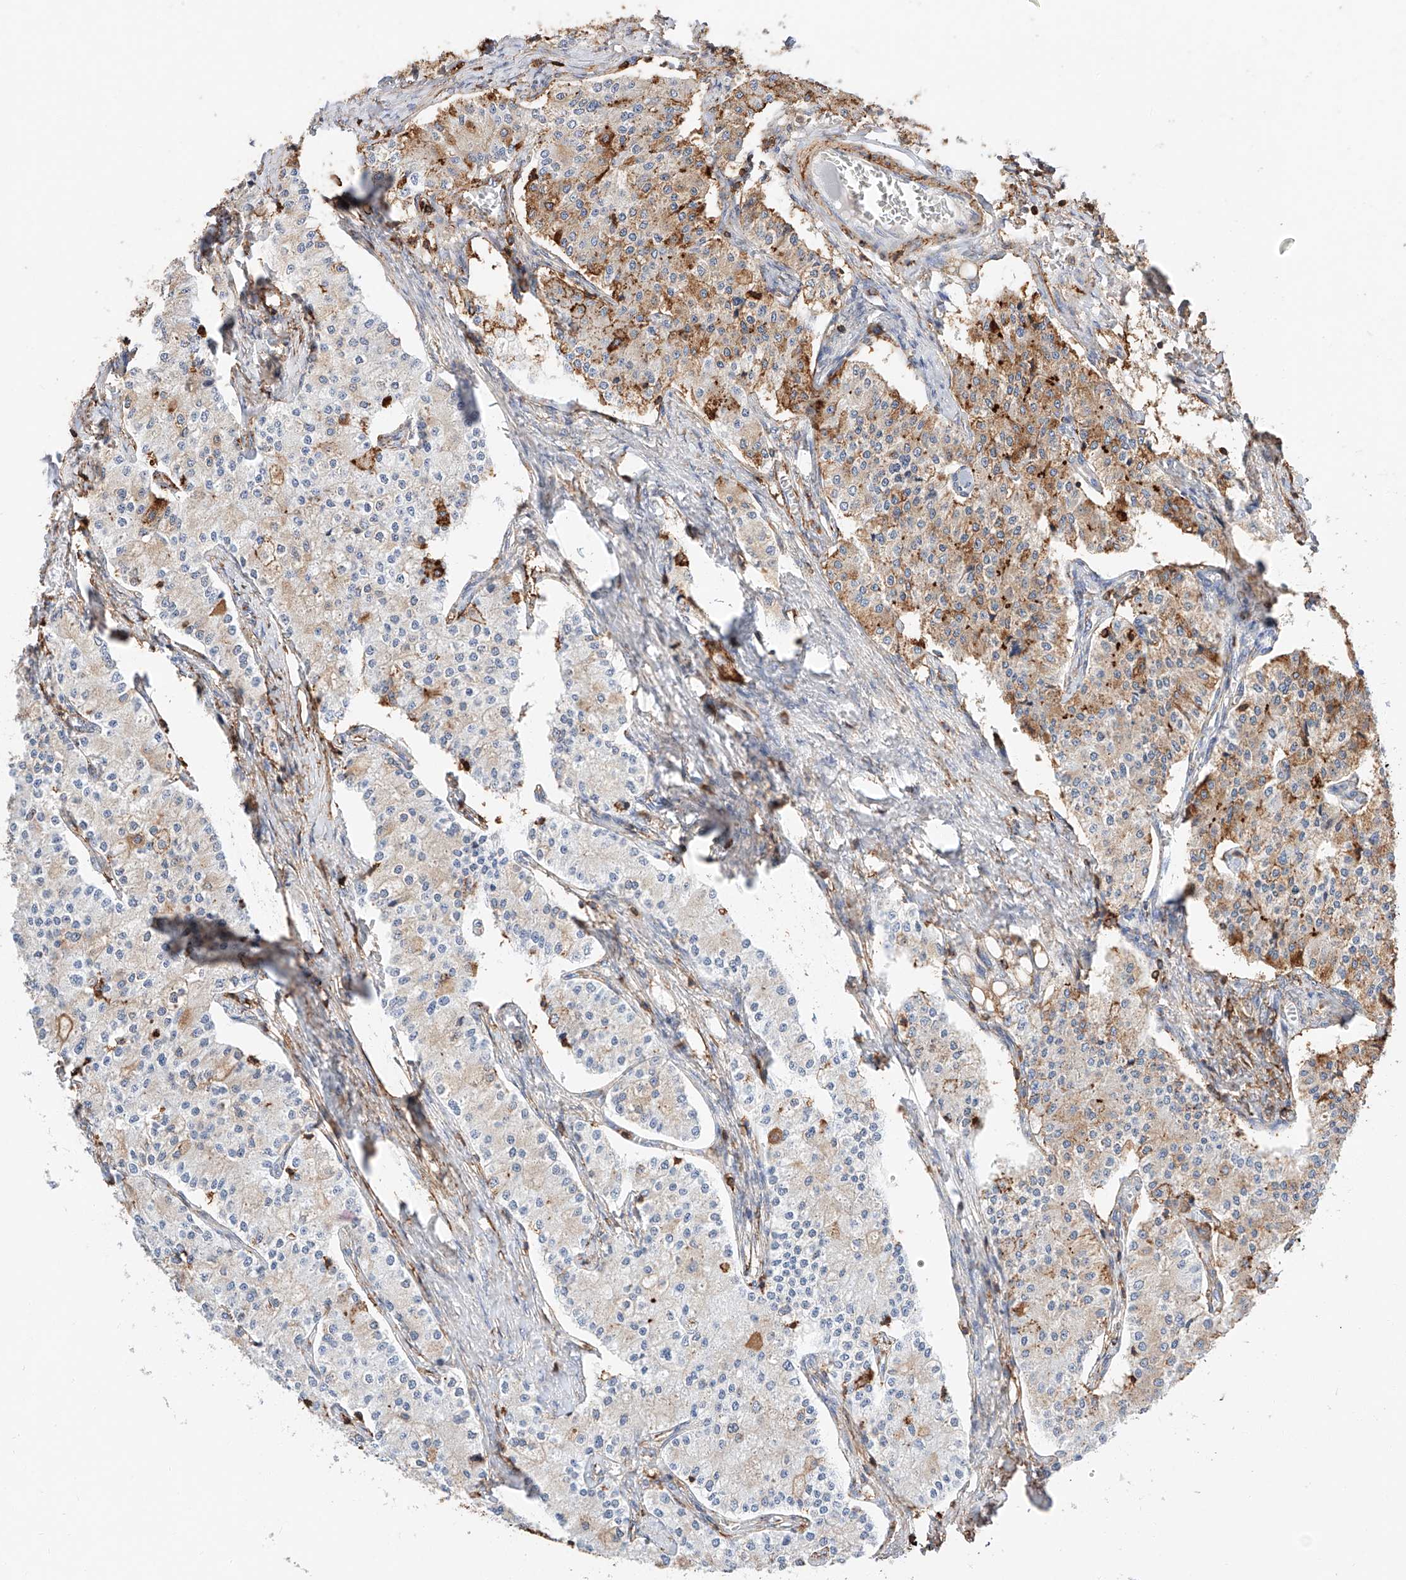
{"staining": {"intensity": "moderate", "quantity": "25%-75%", "location": "cytoplasmic/membranous"}, "tissue": "carcinoid", "cell_type": "Tumor cells", "image_type": "cancer", "snomed": [{"axis": "morphology", "description": "Carcinoid, malignant, NOS"}, {"axis": "topography", "description": "Colon"}], "caption": "Carcinoid (malignant) stained with a protein marker demonstrates moderate staining in tumor cells.", "gene": "WFS1", "patient": {"sex": "female", "age": 52}}